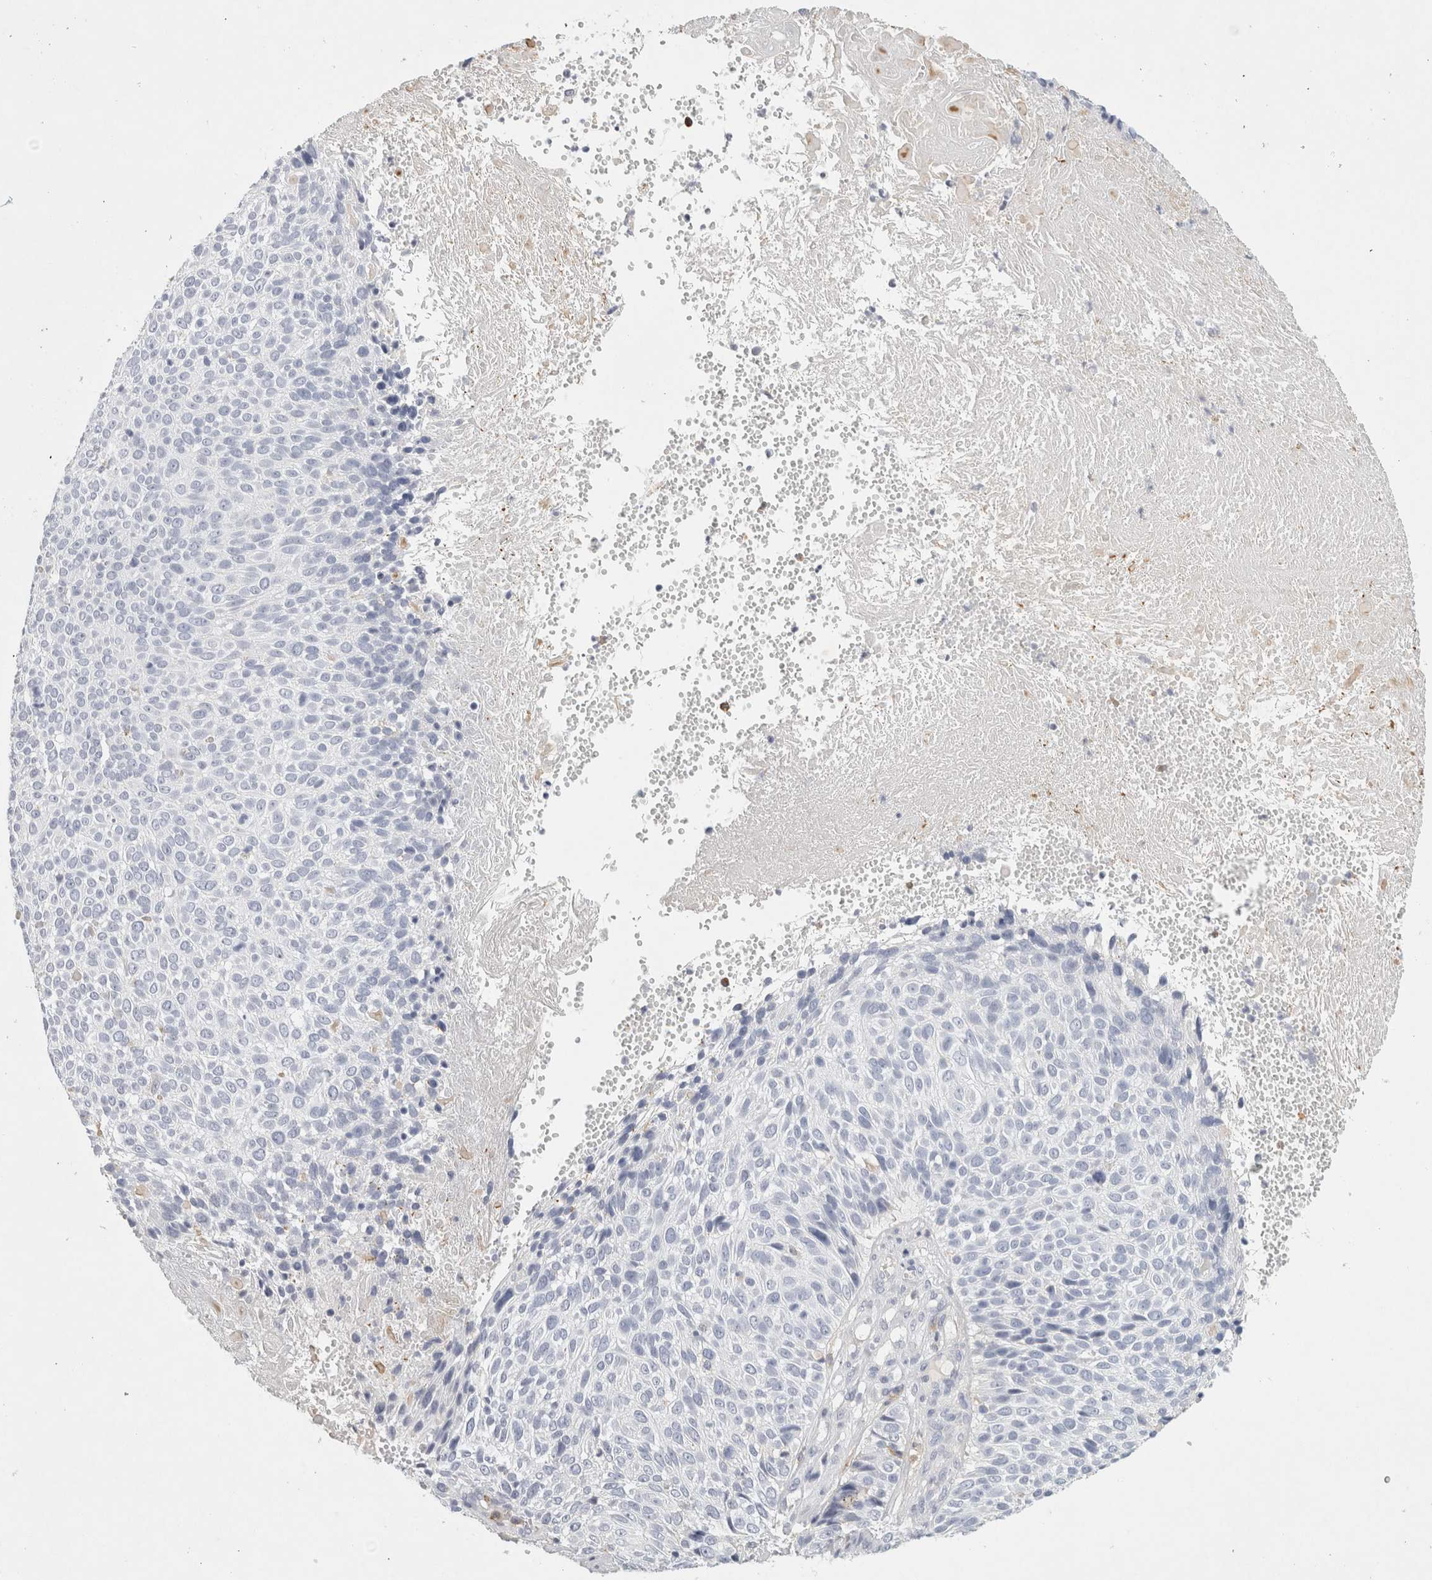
{"staining": {"intensity": "negative", "quantity": "none", "location": "none"}, "tissue": "cervical cancer", "cell_type": "Tumor cells", "image_type": "cancer", "snomed": [{"axis": "morphology", "description": "Squamous cell carcinoma, NOS"}, {"axis": "topography", "description": "Cervix"}], "caption": "Immunohistochemistry (IHC) photomicrograph of neoplastic tissue: human cervical cancer stained with DAB (3,3'-diaminobenzidine) exhibits no significant protein expression in tumor cells.", "gene": "FGL2", "patient": {"sex": "female", "age": 74}}